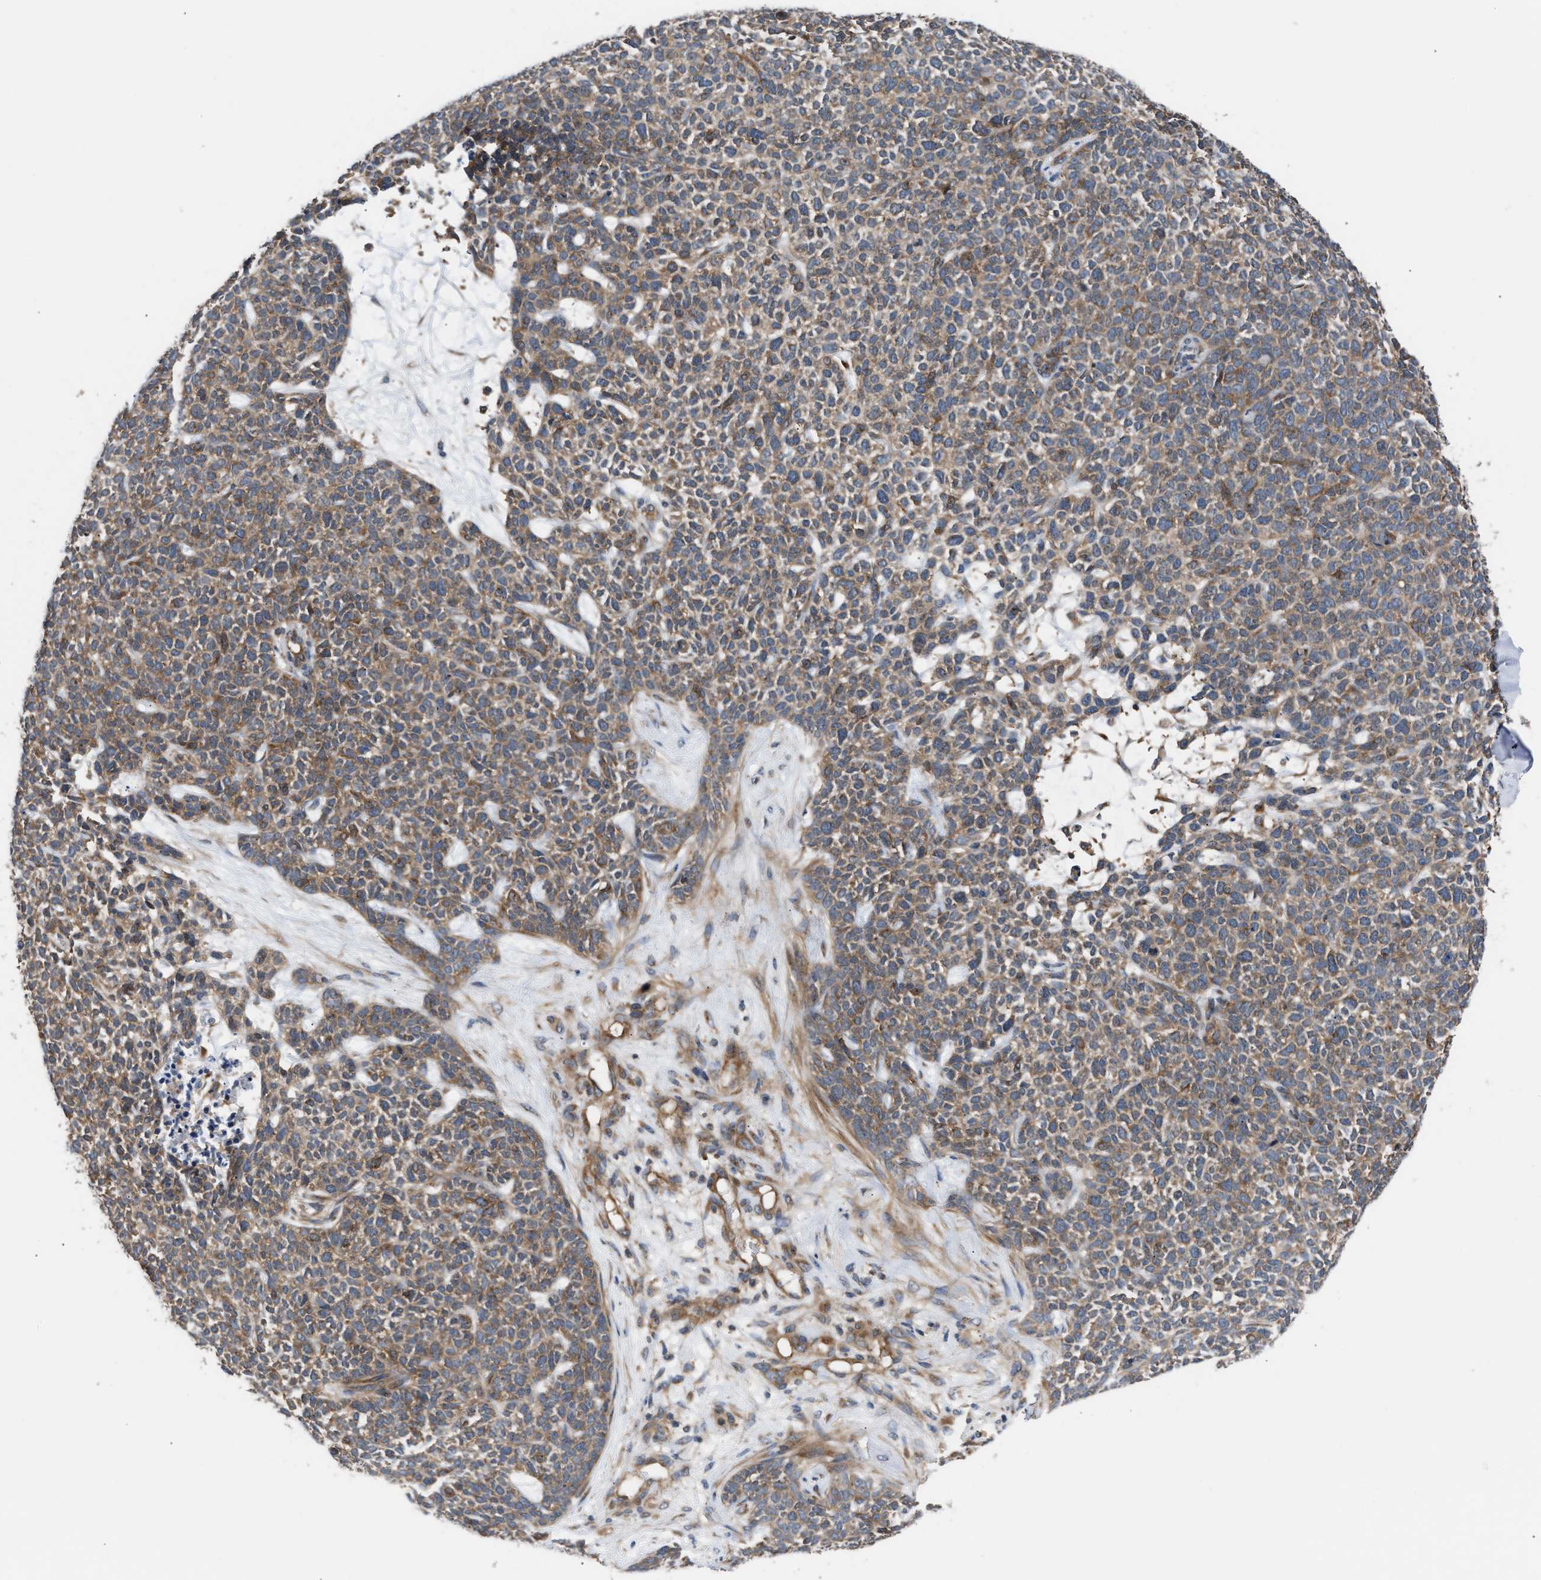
{"staining": {"intensity": "moderate", "quantity": ">75%", "location": "cytoplasmic/membranous"}, "tissue": "skin cancer", "cell_type": "Tumor cells", "image_type": "cancer", "snomed": [{"axis": "morphology", "description": "Basal cell carcinoma"}, {"axis": "topography", "description": "Skin"}], "caption": "Moderate cytoplasmic/membranous expression for a protein is identified in approximately >75% of tumor cells of skin basal cell carcinoma using IHC.", "gene": "LAPTM4B", "patient": {"sex": "female", "age": 84}}